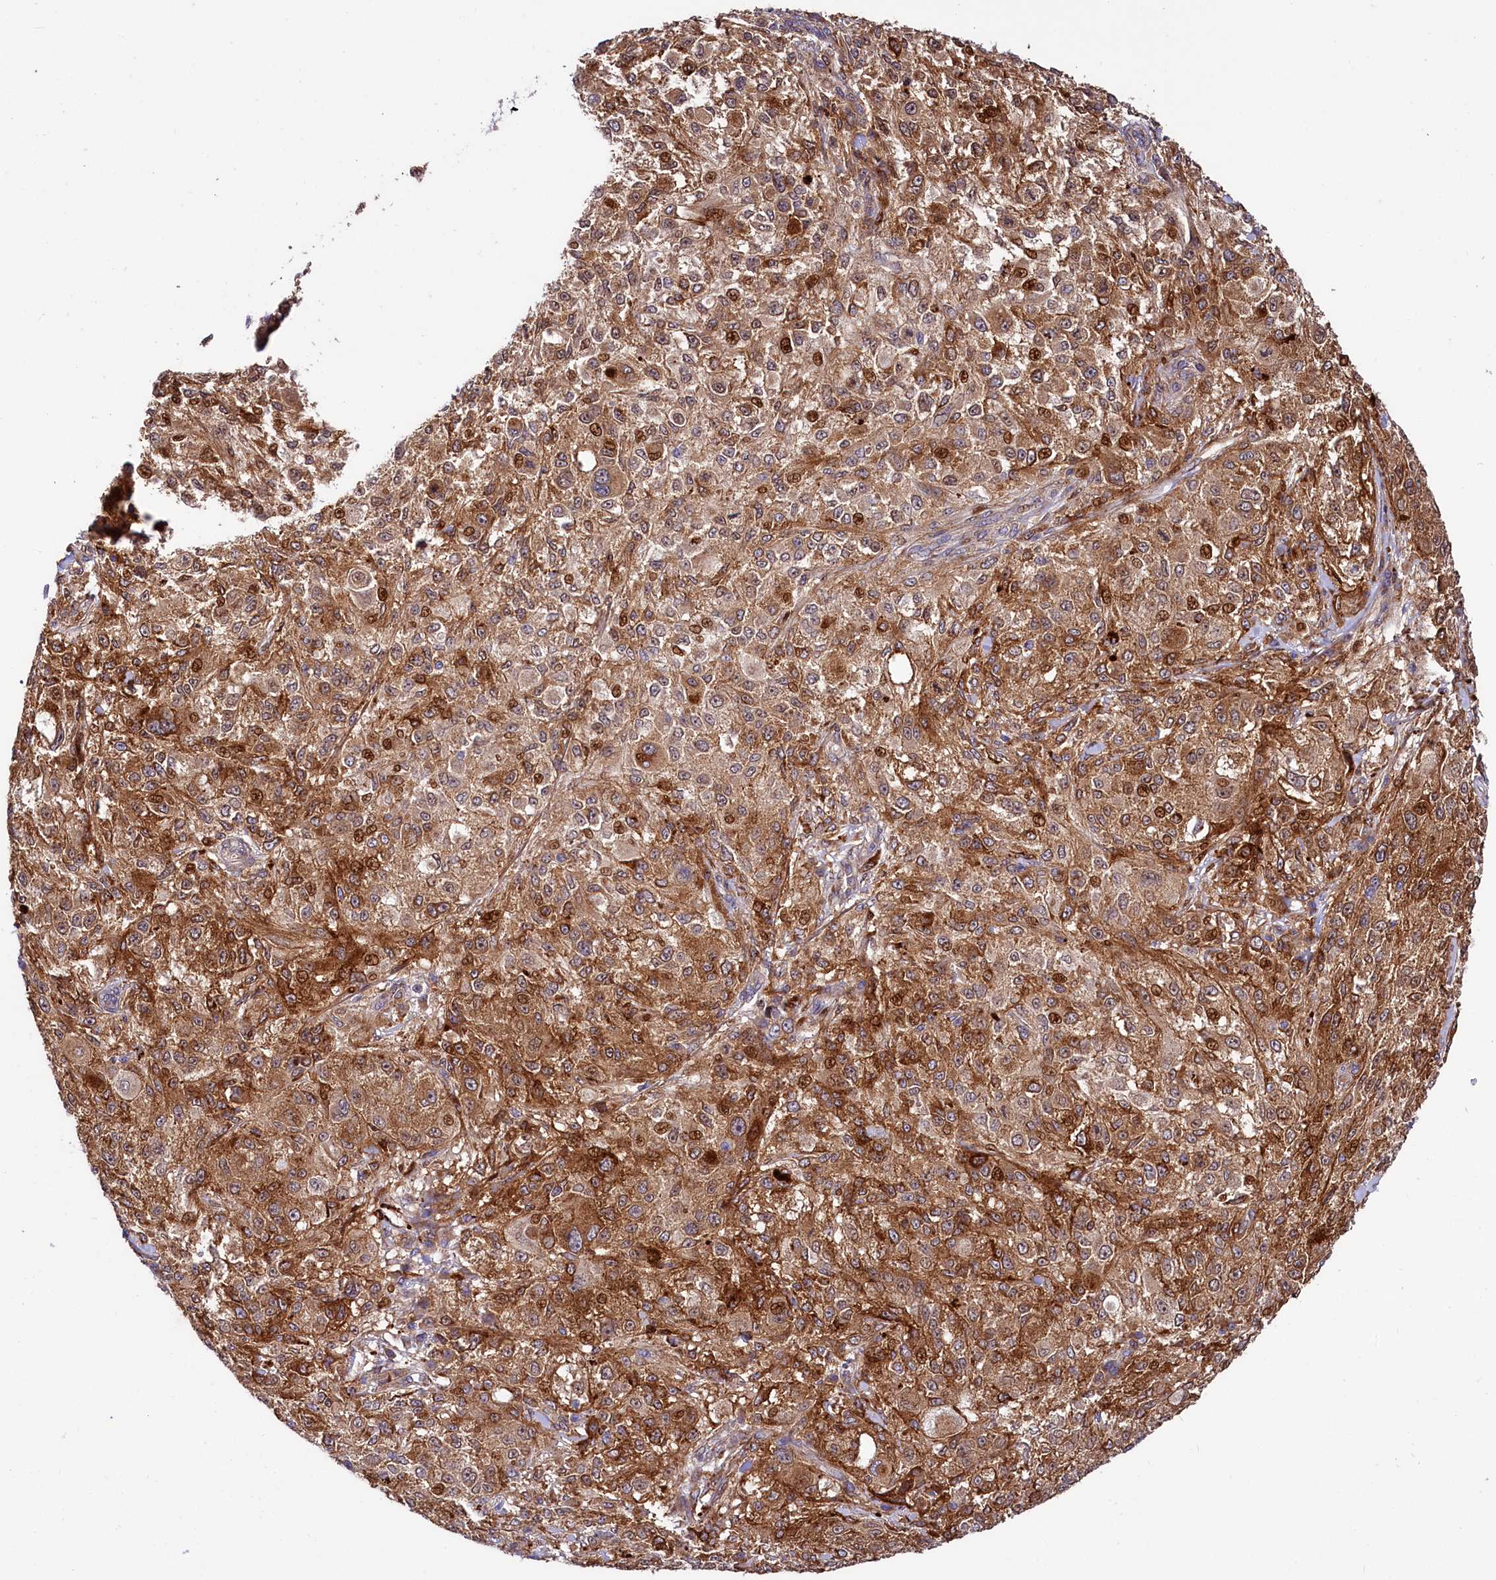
{"staining": {"intensity": "strong", "quantity": ">75%", "location": "cytoplasmic/membranous,nuclear"}, "tissue": "melanoma", "cell_type": "Tumor cells", "image_type": "cancer", "snomed": [{"axis": "morphology", "description": "Necrosis, NOS"}, {"axis": "morphology", "description": "Malignant melanoma, NOS"}, {"axis": "topography", "description": "Skin"}], "caption": "Tumor cells exhibit high levels of strong cytoplasmic/membranous and nuclear staining in approximately >75% of cells in malignant melanoma.", "gene": "PDZRN3", "patient": {"sex": "female", "age": 87}}